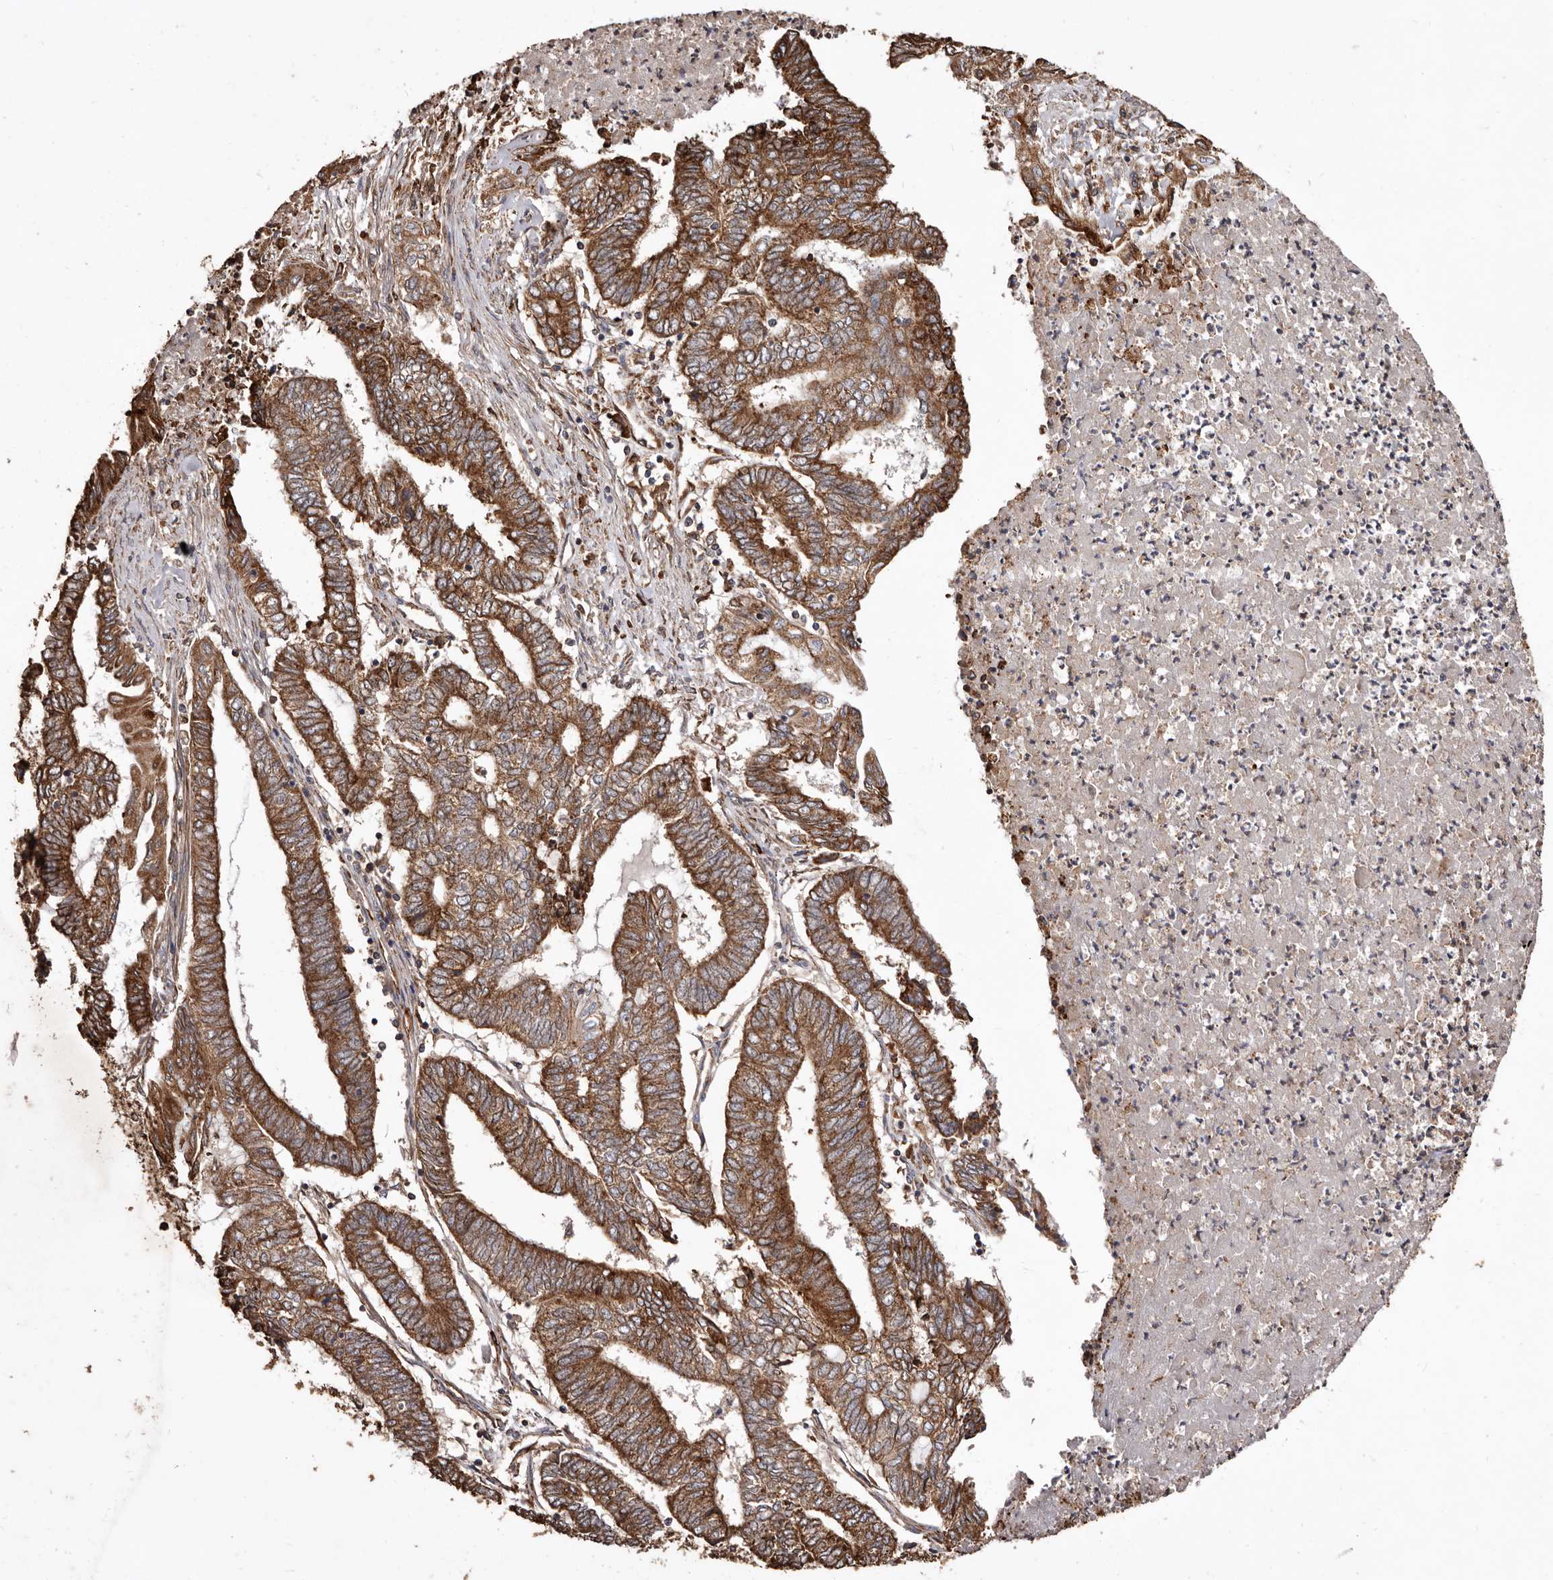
{"staining": {"intensity": "moderate", "quantity": ">75%", "location": "cytoplasmic/membranous"}, "tissue": "endometrial cancer", "cell_type": "Tumor cells", "image_type": "cancer", "snomed": [{"axis": "morphology", "description": "Adenocarcinoma, NOS"}, {"axis": "topography", "description": "Uterus"}, {"axis": "topography", "description": "Endometrium"}], "caption": "Brown immunohistochemical staining in human adenocarcinoma (endometrial) displays moderate cytoplasmic/membranous expression in about >75% of tumor cells. (brown staining indicates protein expression, while blue staining denotes nuclei).", "gene": "STEAP2", "patient": {"sex": "female", "age": 70}}